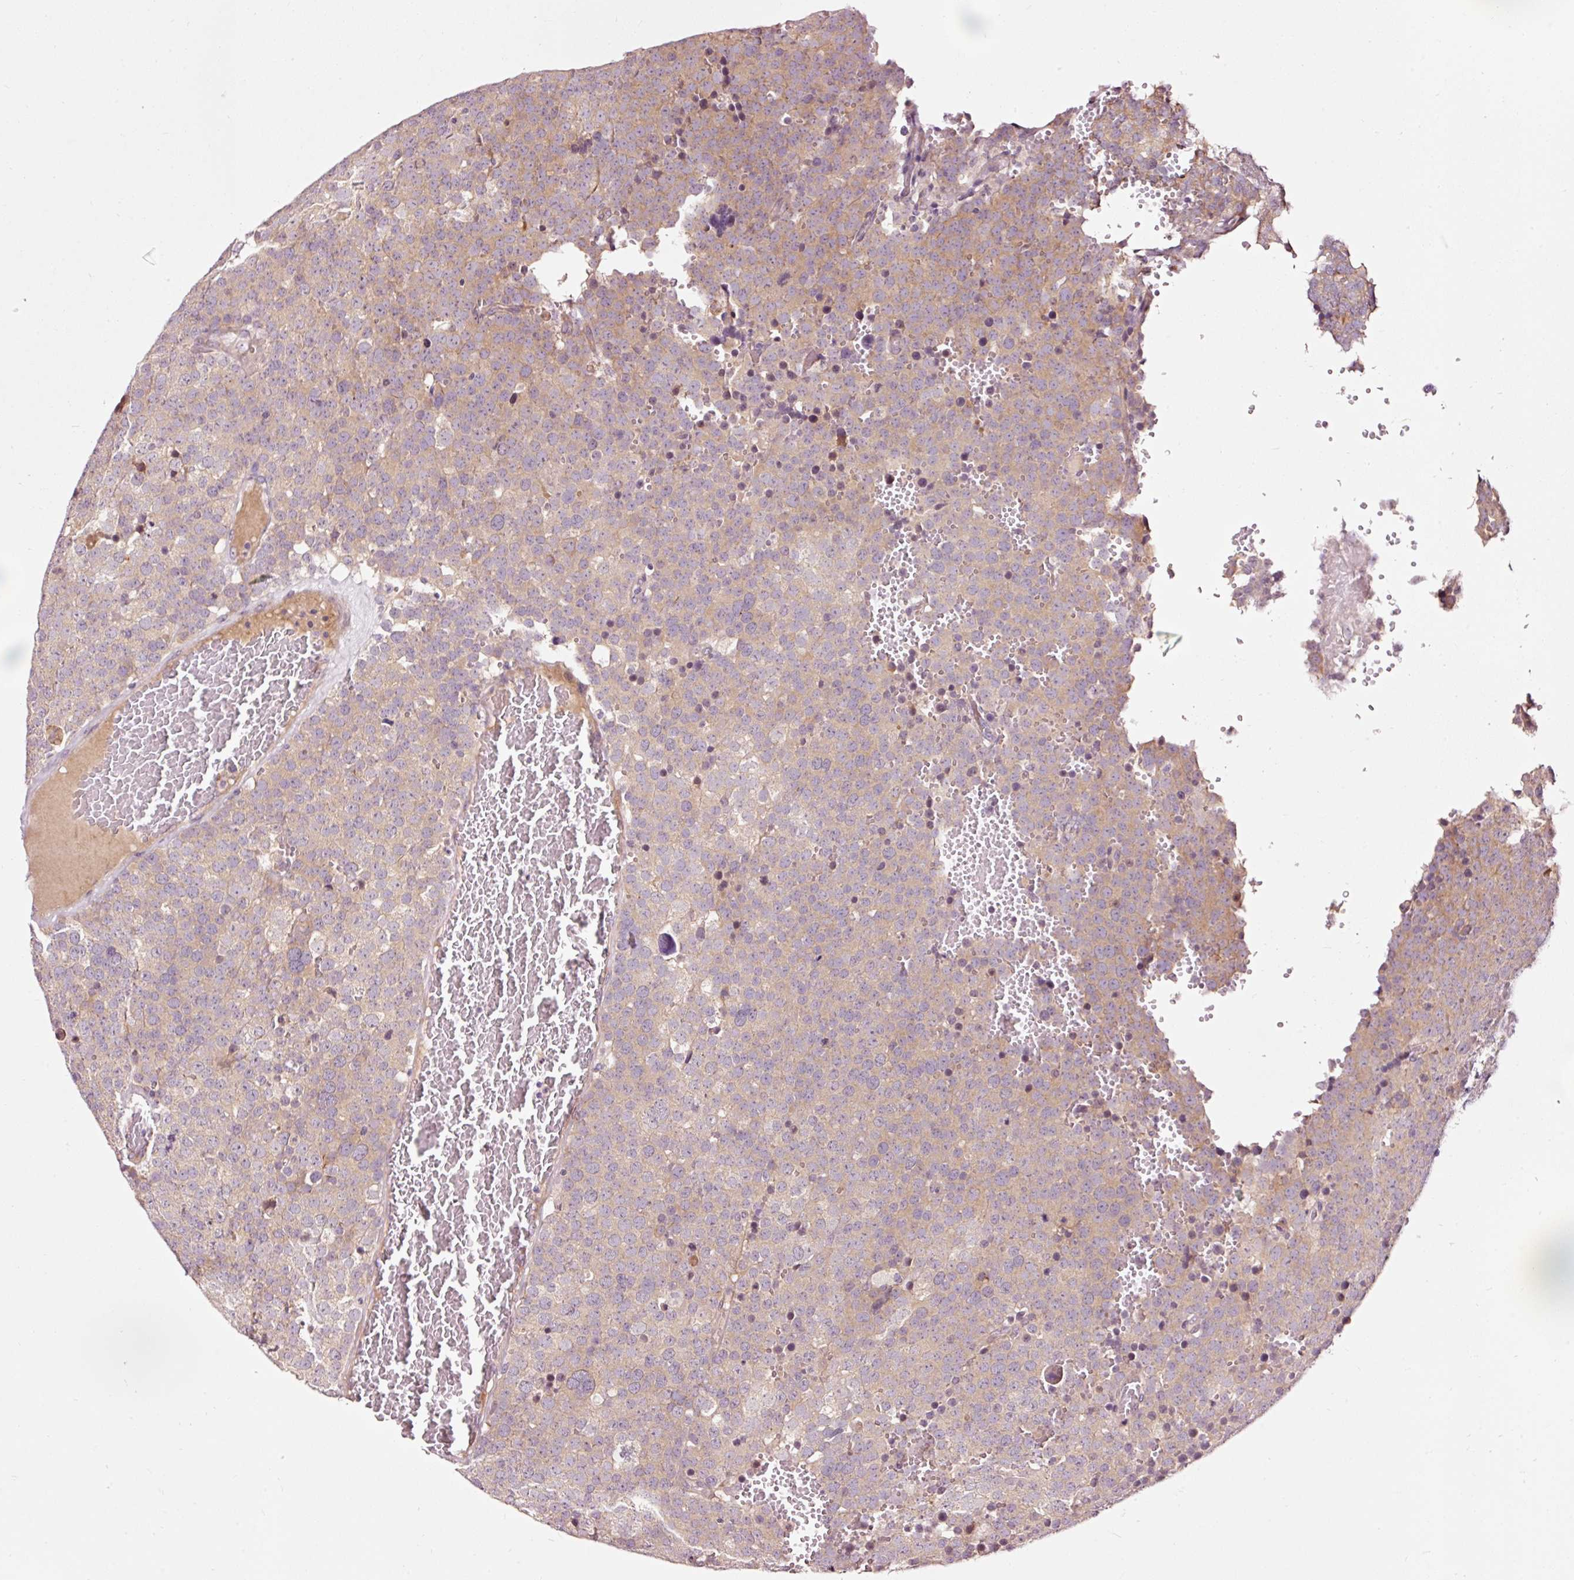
{"staining": {"intensity": "moderate", "quantity": "25%-75%", "location": "cytoplasmic/membranous"}, "tissue": "testis cancer", "cell_type": "Tumor cells", "image_type": "cancer", "snomed": [{"axis": "morphology", "description": "Seminoma, NOS"}, {"axis": "topography", "description": "Testis"}], "caption": "Human testis seminoma stained with a protein marker reveals moderate staining in tumor cells.", "gene": "UTP14A", "patient": {"sex": "male", "age": 71}}